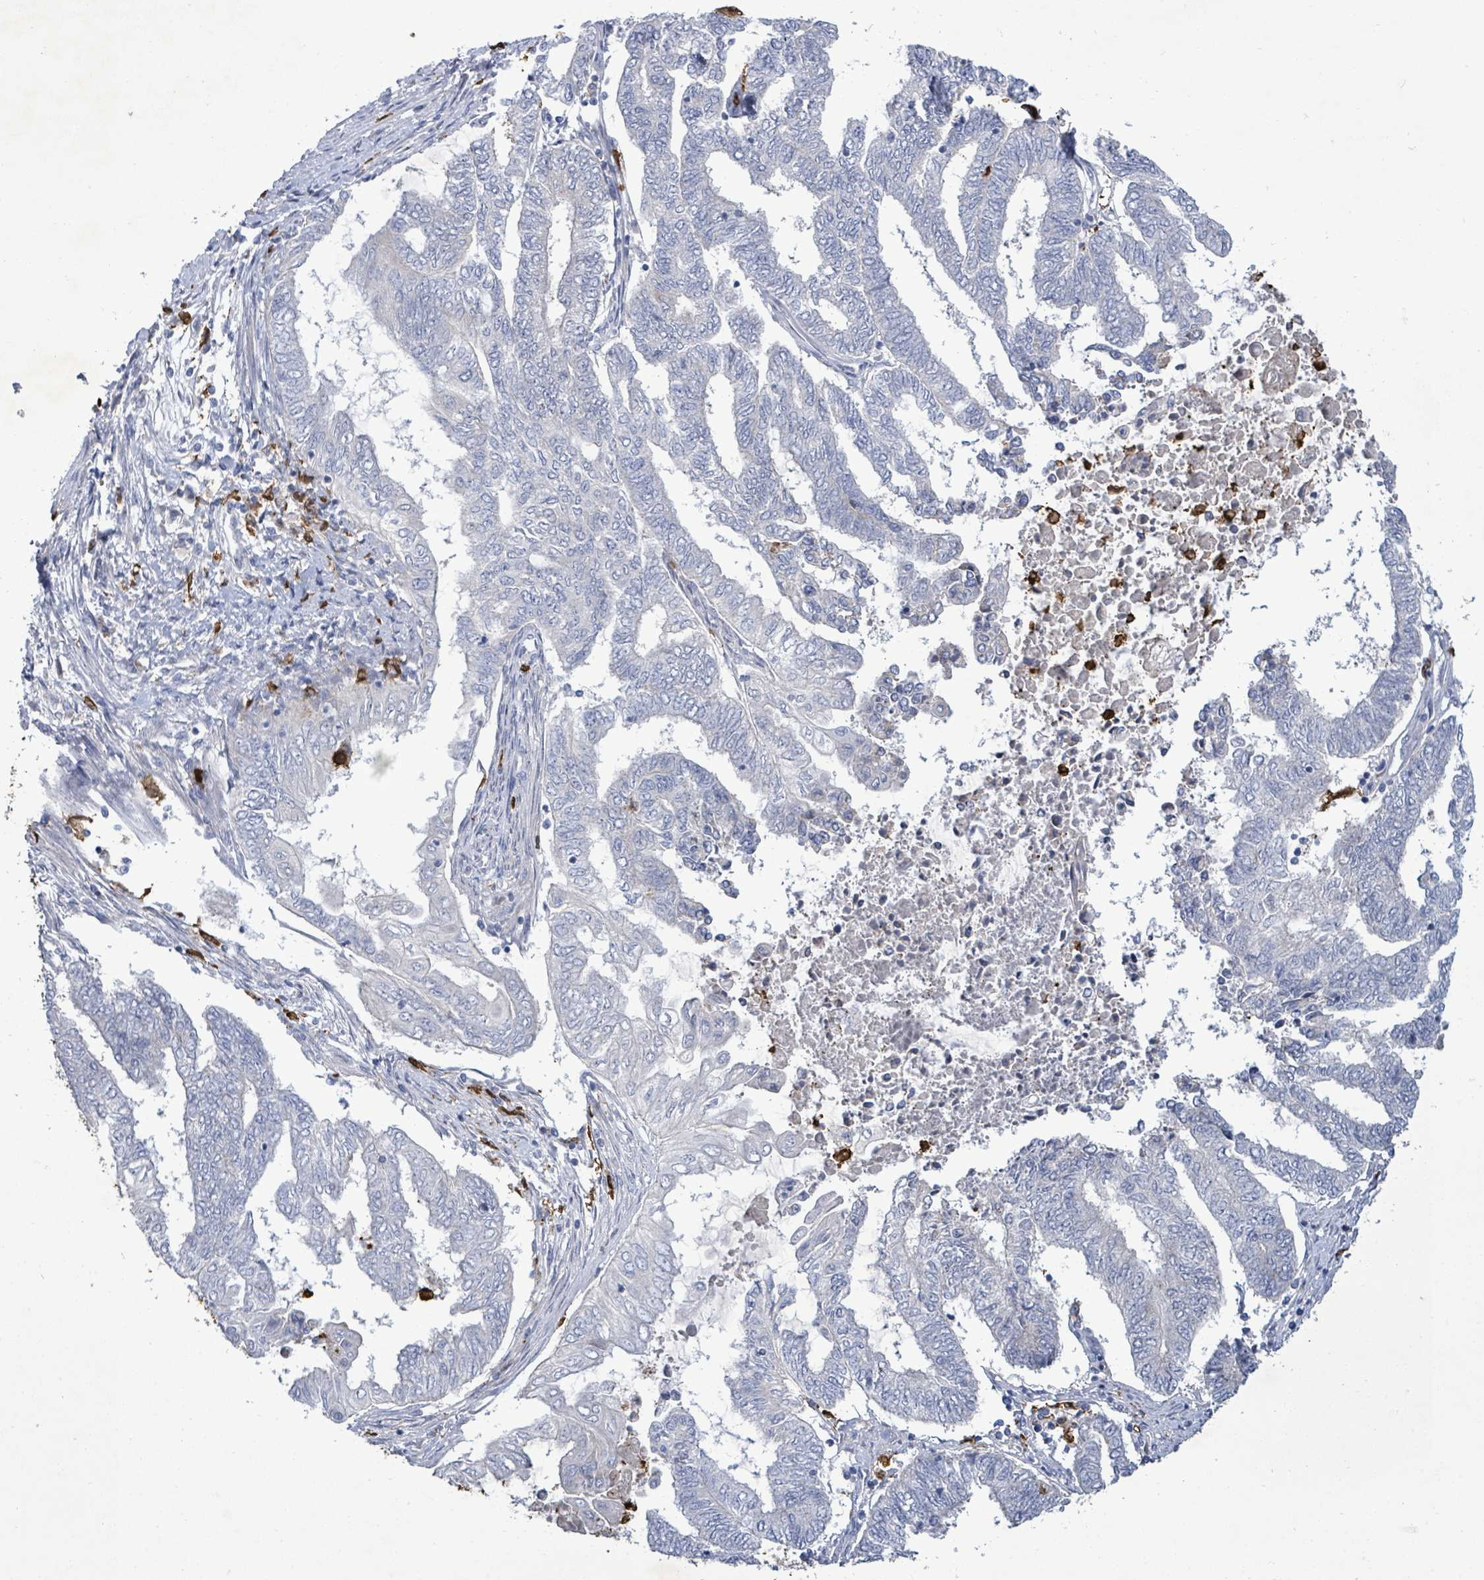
{"staining": {"intensity": "negative", "quantity": "none", "location": "none"}, "tissue": "endometrial cancer", "cell_type": "Tumor cells", "image_type": "cancer", "snomed": [{"axis": "morphology", "description": "Adenocarcinoma, NOS"}, {"axis": "topography", "description": "Uterus"}, {"axis": "topography", "description": "Endometrium"}], "caption": "Immunohistochemistry image of human endometrial cancer stained for a protein (brown), which demonstrates no expression in tumor cells.", "gene": "FAM210A", "patient": {"sex": "female", "age": 70}}